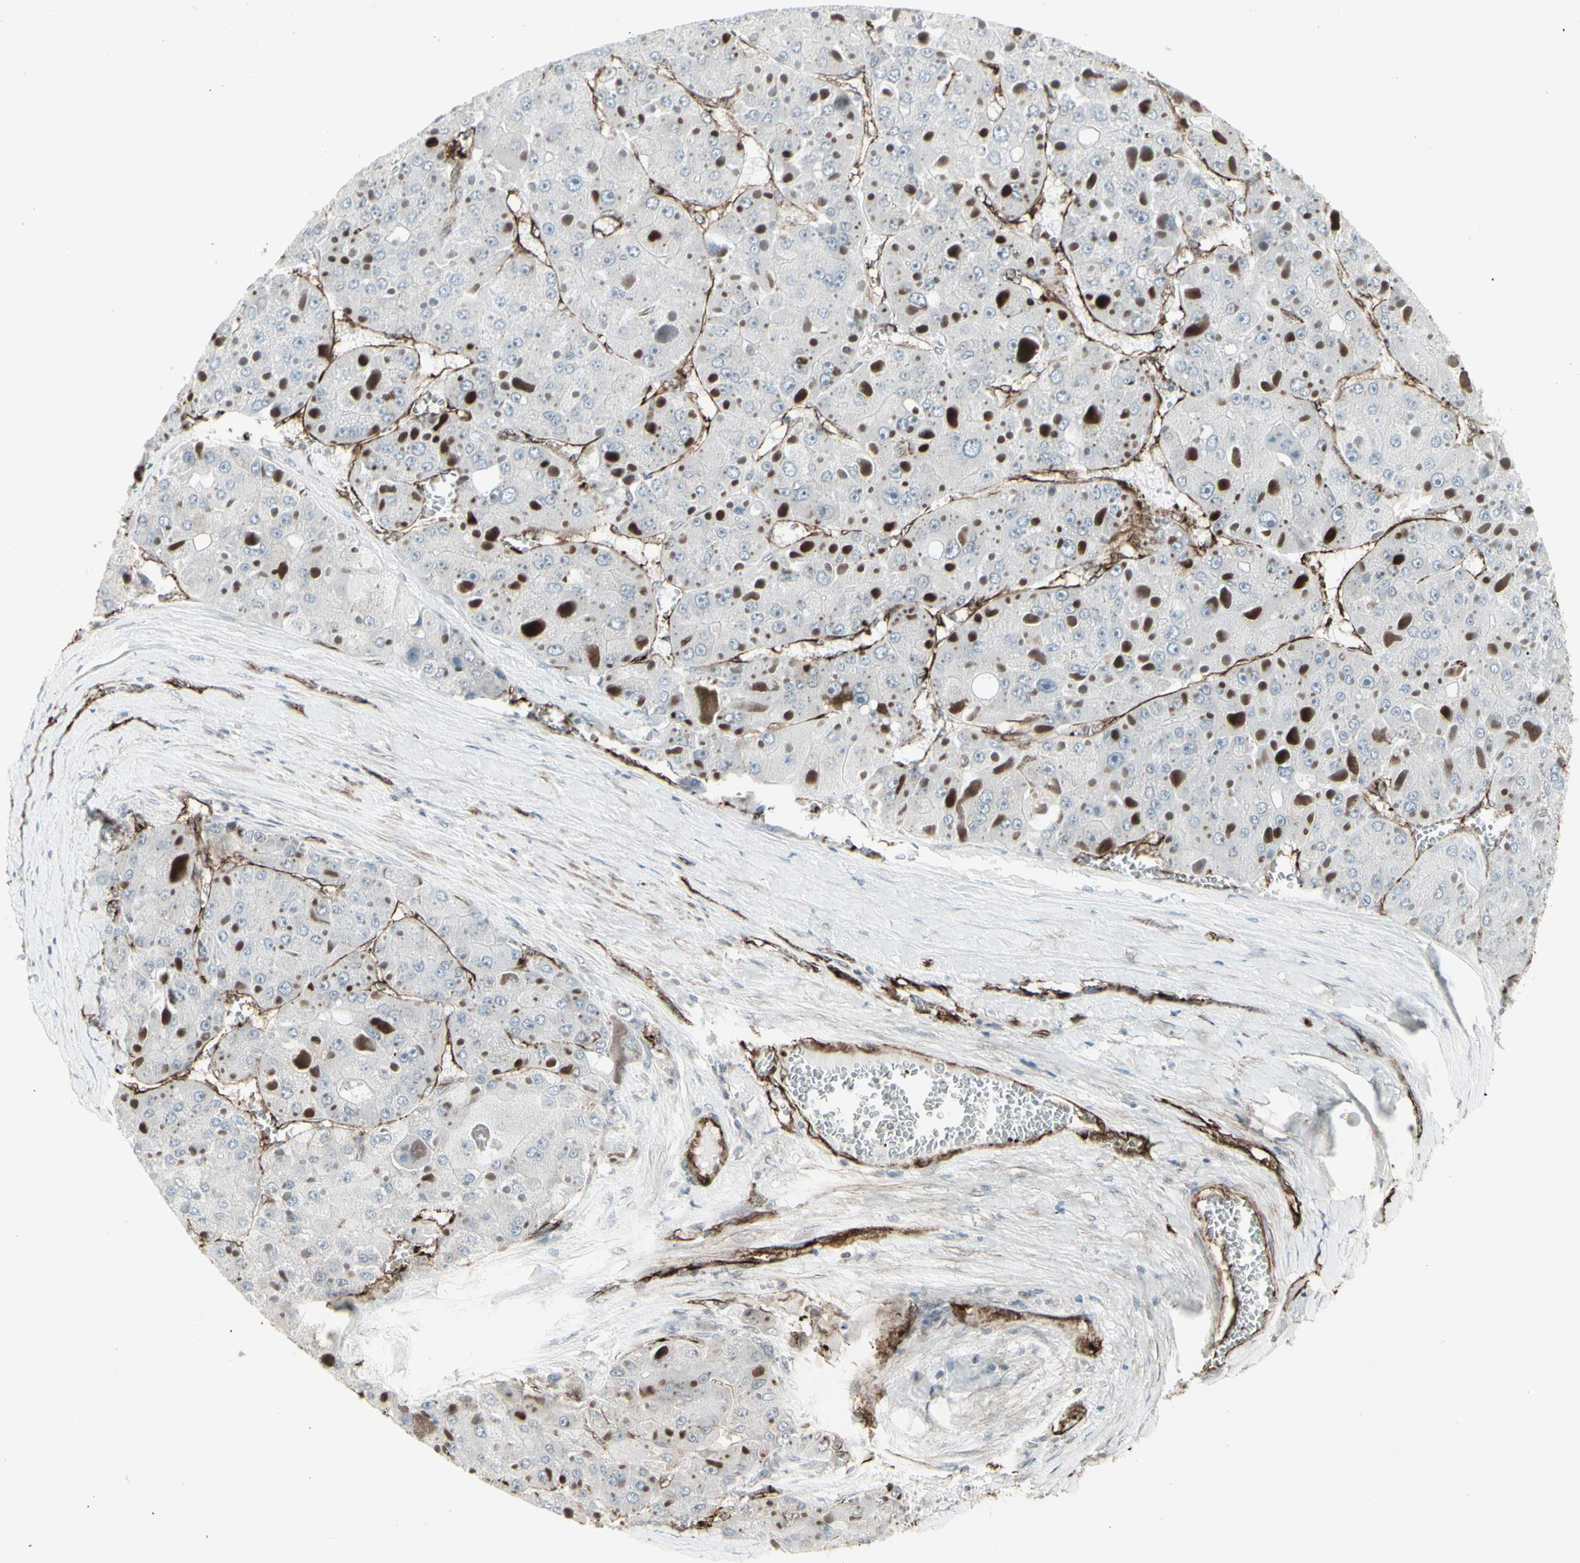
{"staining": {"intensity": "negative", "quantity": "none", "location": "none"}, "tissue": "liver cancer", "cell_type": "Tumor cells", "image_type": "cancer", "snomed": [{"axis": "morphology", "description": "Carcinoma, Hepatocellular, NOS"}, {"axis": "topography", "description": "Liver"}], "caption": "Image shows no significant protein staining in tumor cells of liver cancer.", "gene": "DTX3L", "patient": {"sex": "female", "age": 73}}